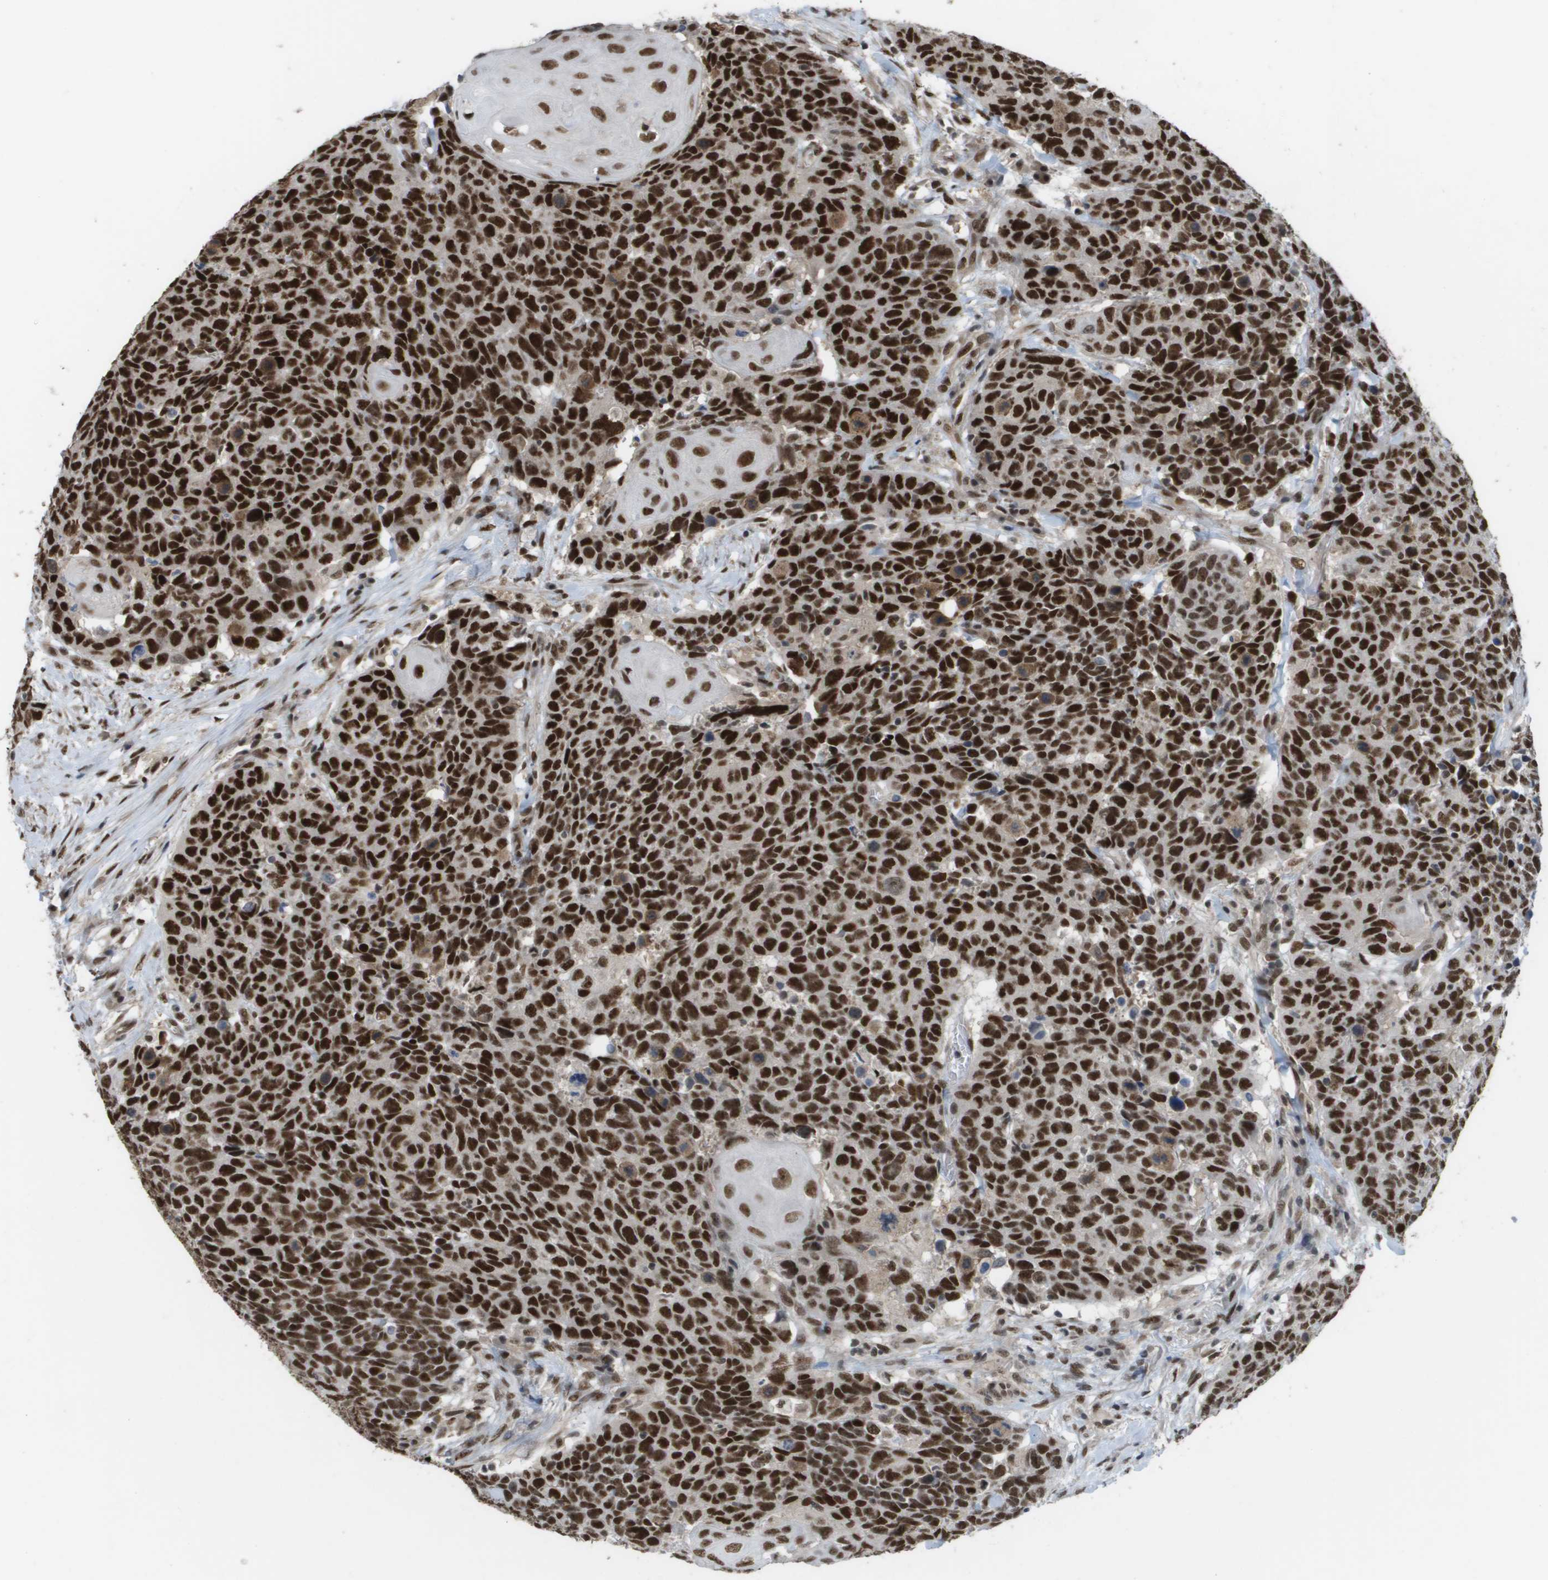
{"staining": {"intensity": "strong", "quantity": ">75%", "location": "nuclear"}, "tissue": "head and neck cancer", "cell_type": "Tumor cells", "image_type": "cancer", "snomed": [{"axis": "morphology", "description": "Squamous cell carcinoma, NOS"}, {"axis": "topography", "description": "Head-Neck"}], "caption": "Tumor cells exhibit strong nuclear expression in approximately >75% of cells in head and neck cancer (squamous cell carcinoma).", "gene": "CDT1", "patient": {"sex": "male", "age": 66}}